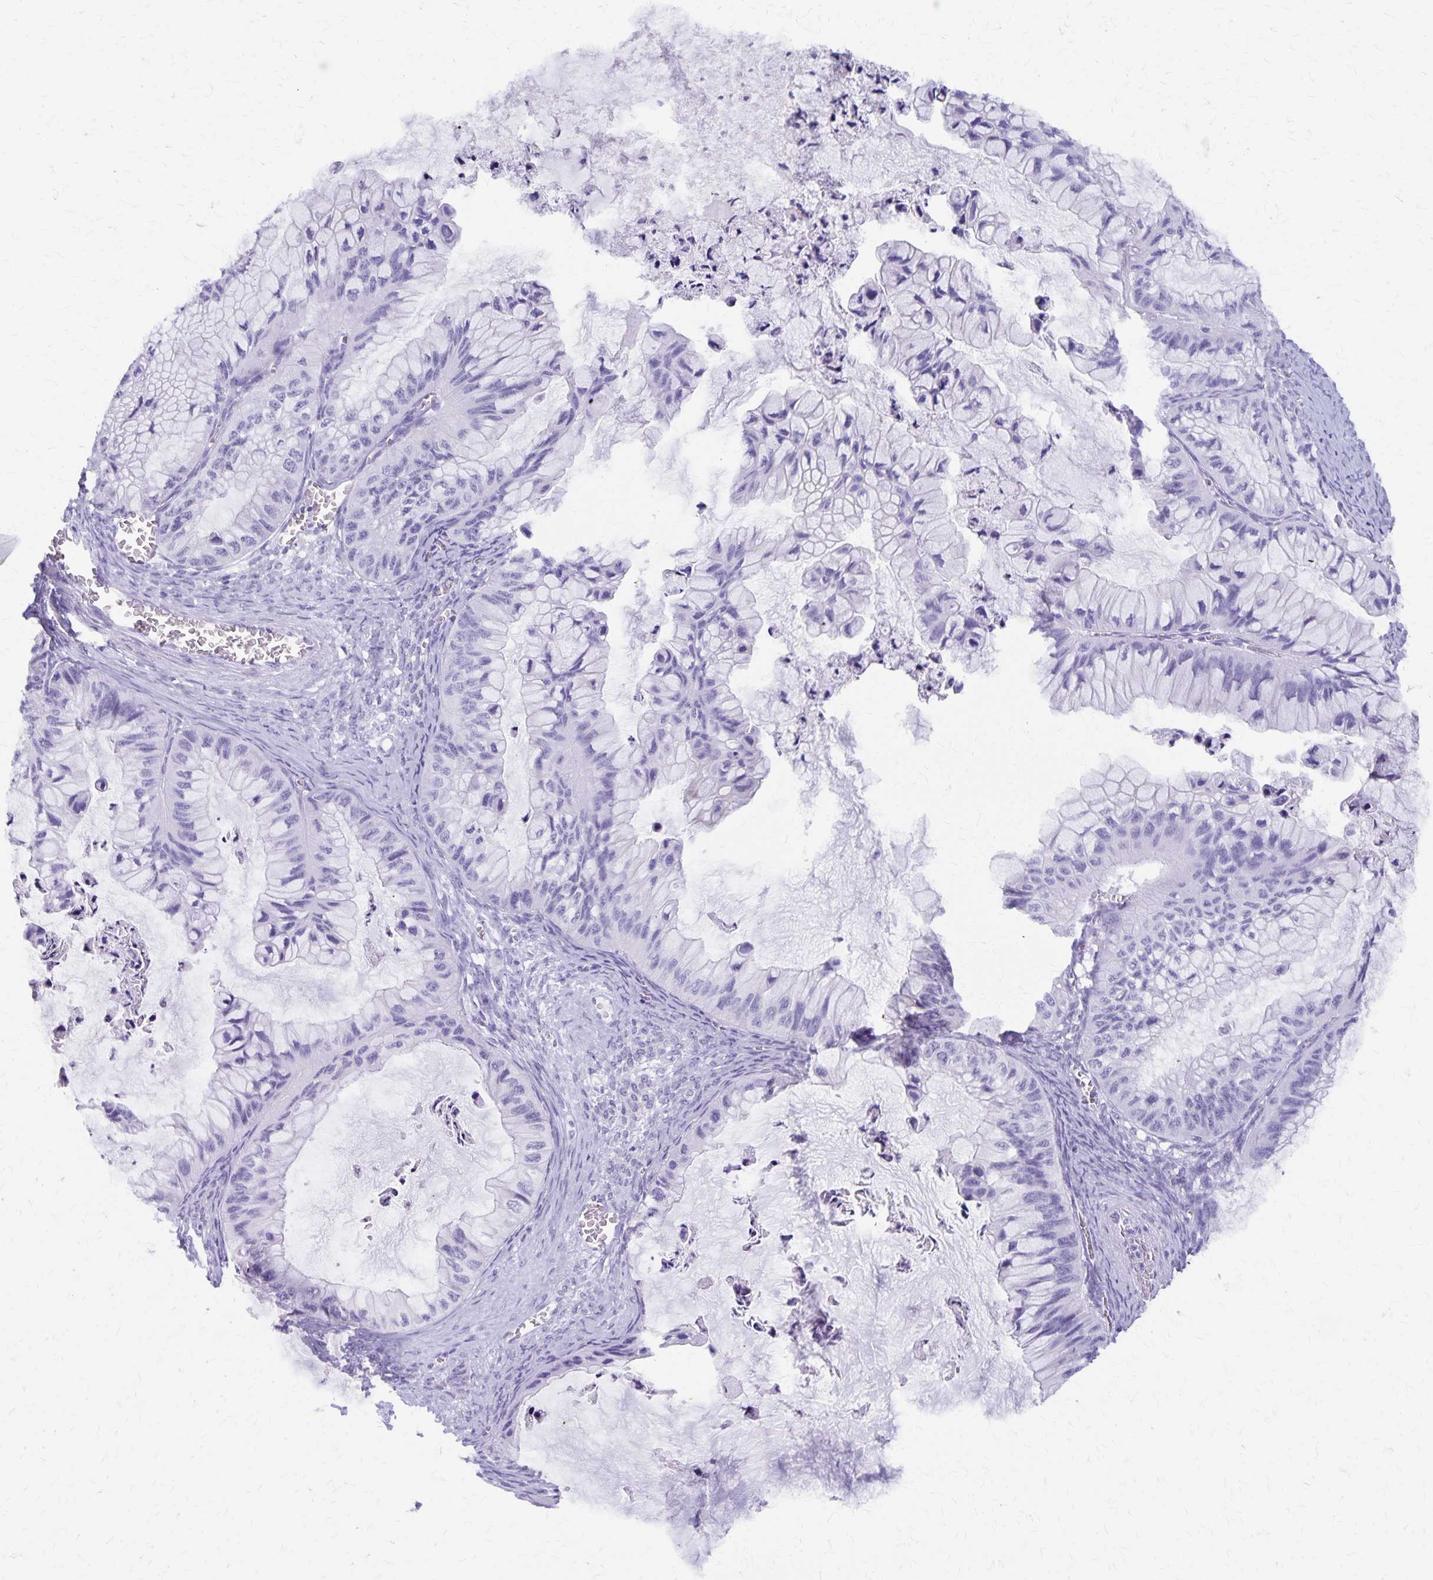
{"staining": {"intensity": "negative", "quantity": "none", "location": "none"}, "tissue": "ovarian cancer", "cell_type": "Tumor cells", "image_type": "cancer", "snomed": [{"axis": "morphology", "description": "Cystadenocarcinoma, mucinous, NOS"}, {"axis": "topography", "description": "Ovary"}], "caption": "The image shows no staining of tumor cells in ovarian cancer (mucinous cystadenocarcinoma).", "gene": "DEFA5", "patient": {"sex": "female", "age": 72}}